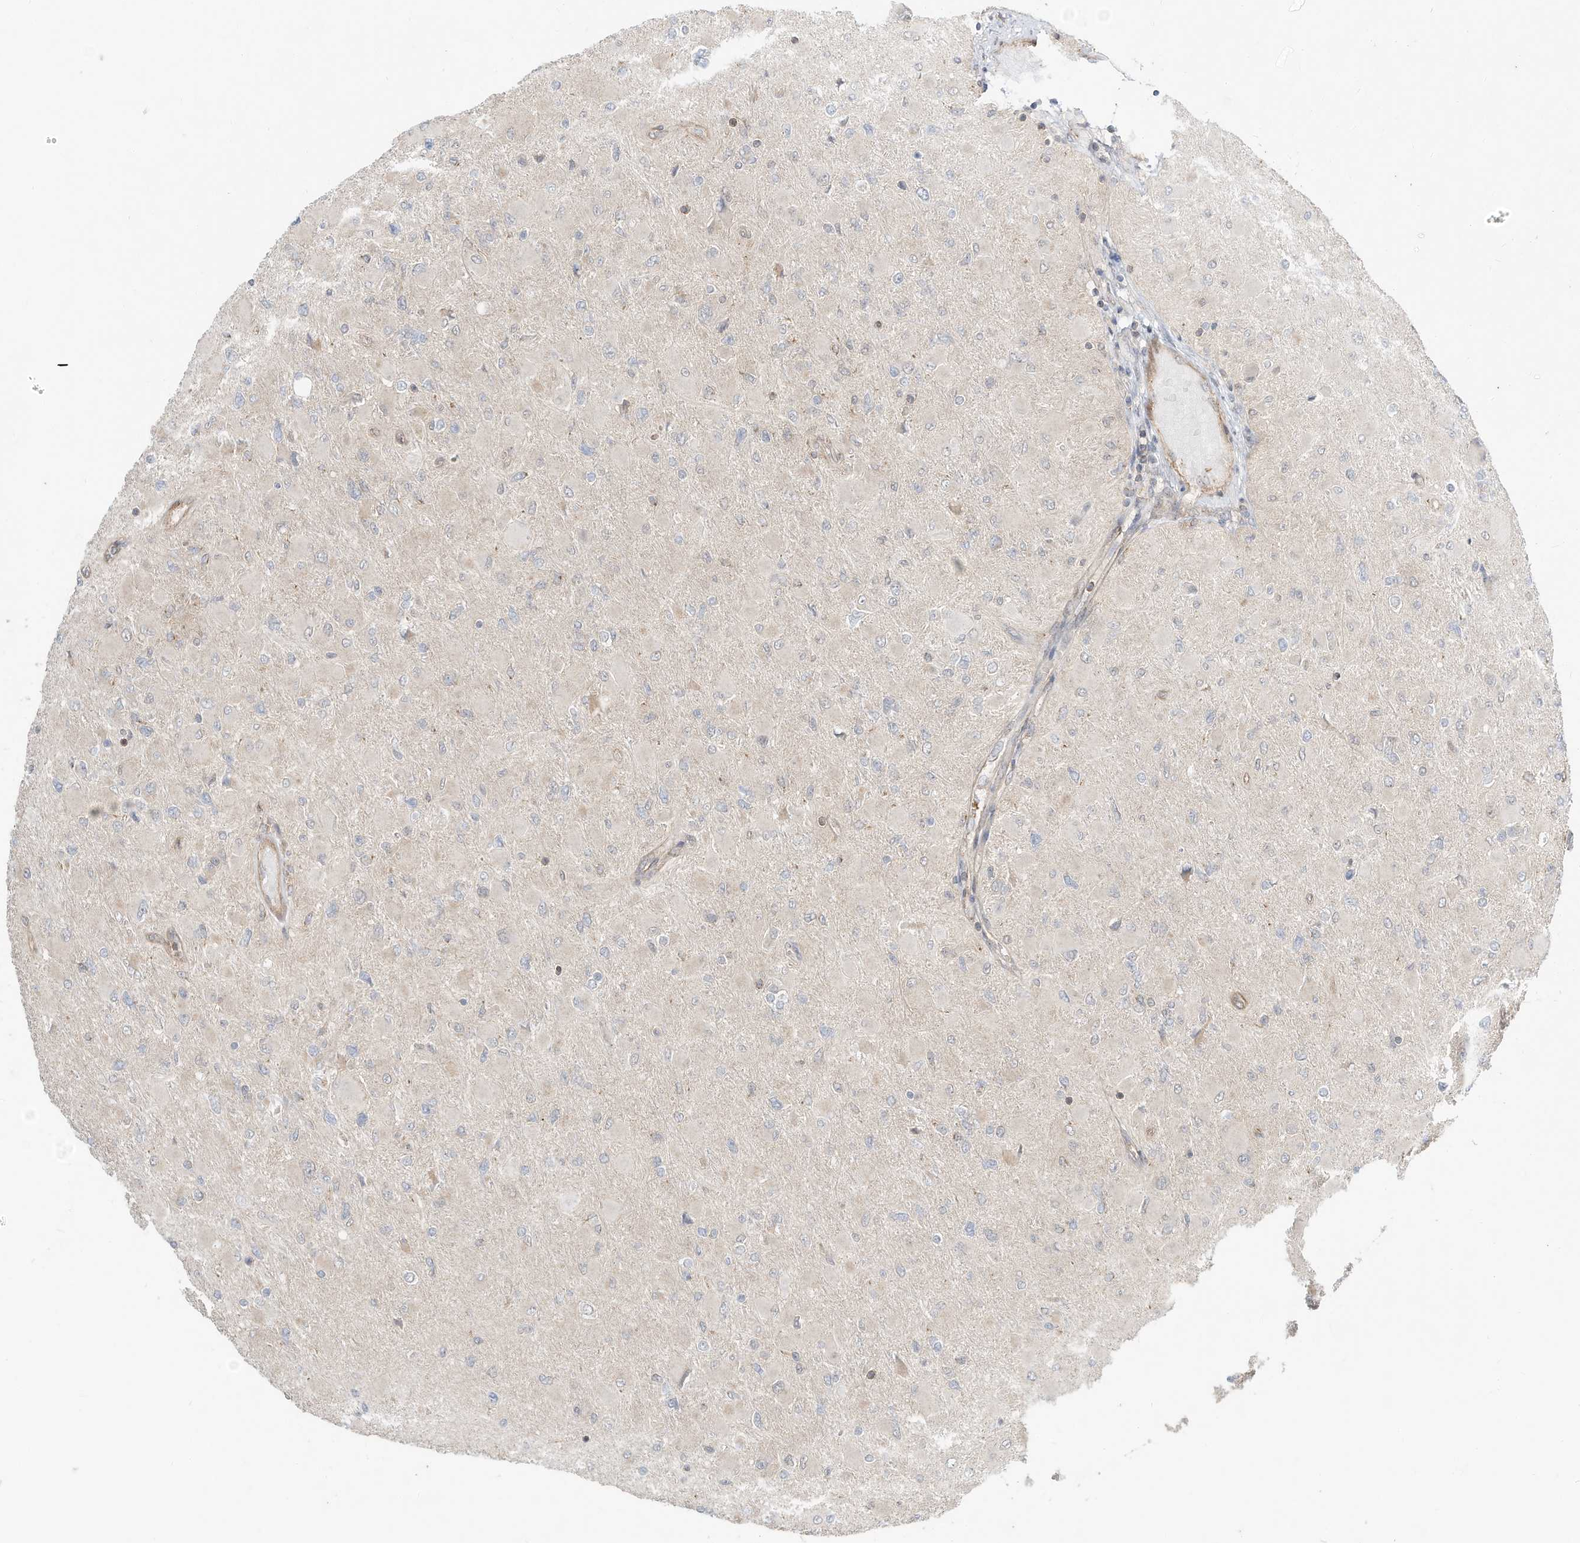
{"staining": {"intensity": "negative", "quantity": "none", "location": "none"}, "tissue": "glioma", "cell_type": "Tumor cells", "image_type": "cancer", "snomed": [{"axis": "morphology", "description": "Glioma, malignant, High grade"}, {"axis": "topography", "description": "Cerebral cortex"}], "caption": "This is an IHC image of glioma. There is no positivity in tumor cells.", "gene": "CUX1", "patient": {"sex": "female", "age": 36}}